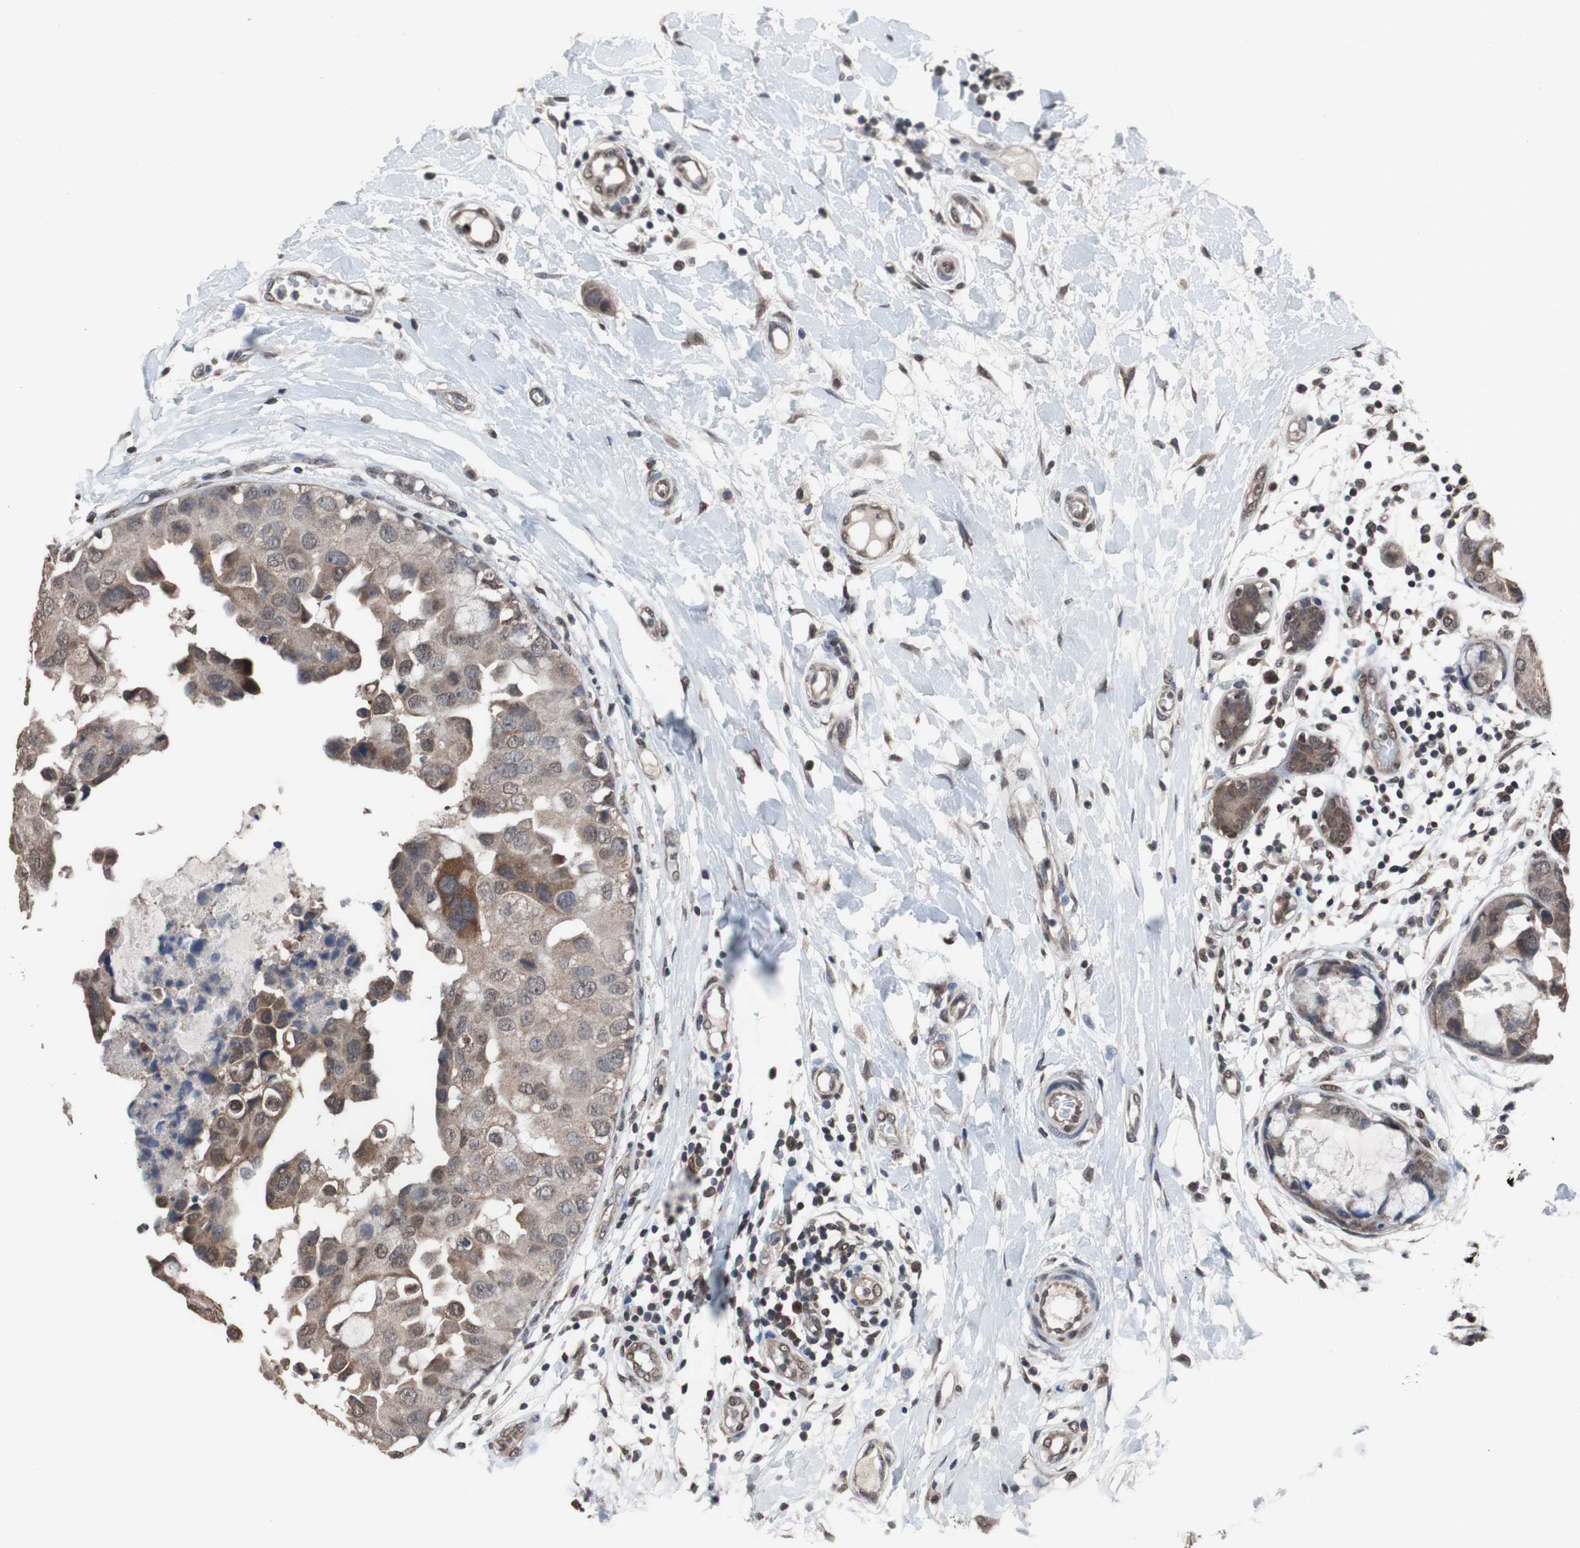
{"staining": {"intensity": "moderate", "quantity": ">75%", "location": "cytoplasmic/membranous"}, "tissue": "breast cancer", "cell_type": "Tumor cells", "image_type": "cancer", "snomed": [{"axis": "morphology", "description": "Duct carcinoma"}, {"axis": "topography", "description": "Breast"}], "caption": "Moderate cytoplasmic/membranous staining is seen in approximately >75% of tumor cells in invasive ductal carcinoma (breast).", "gene": "MED27", "patient": {"sex": "female", "age": 40}}